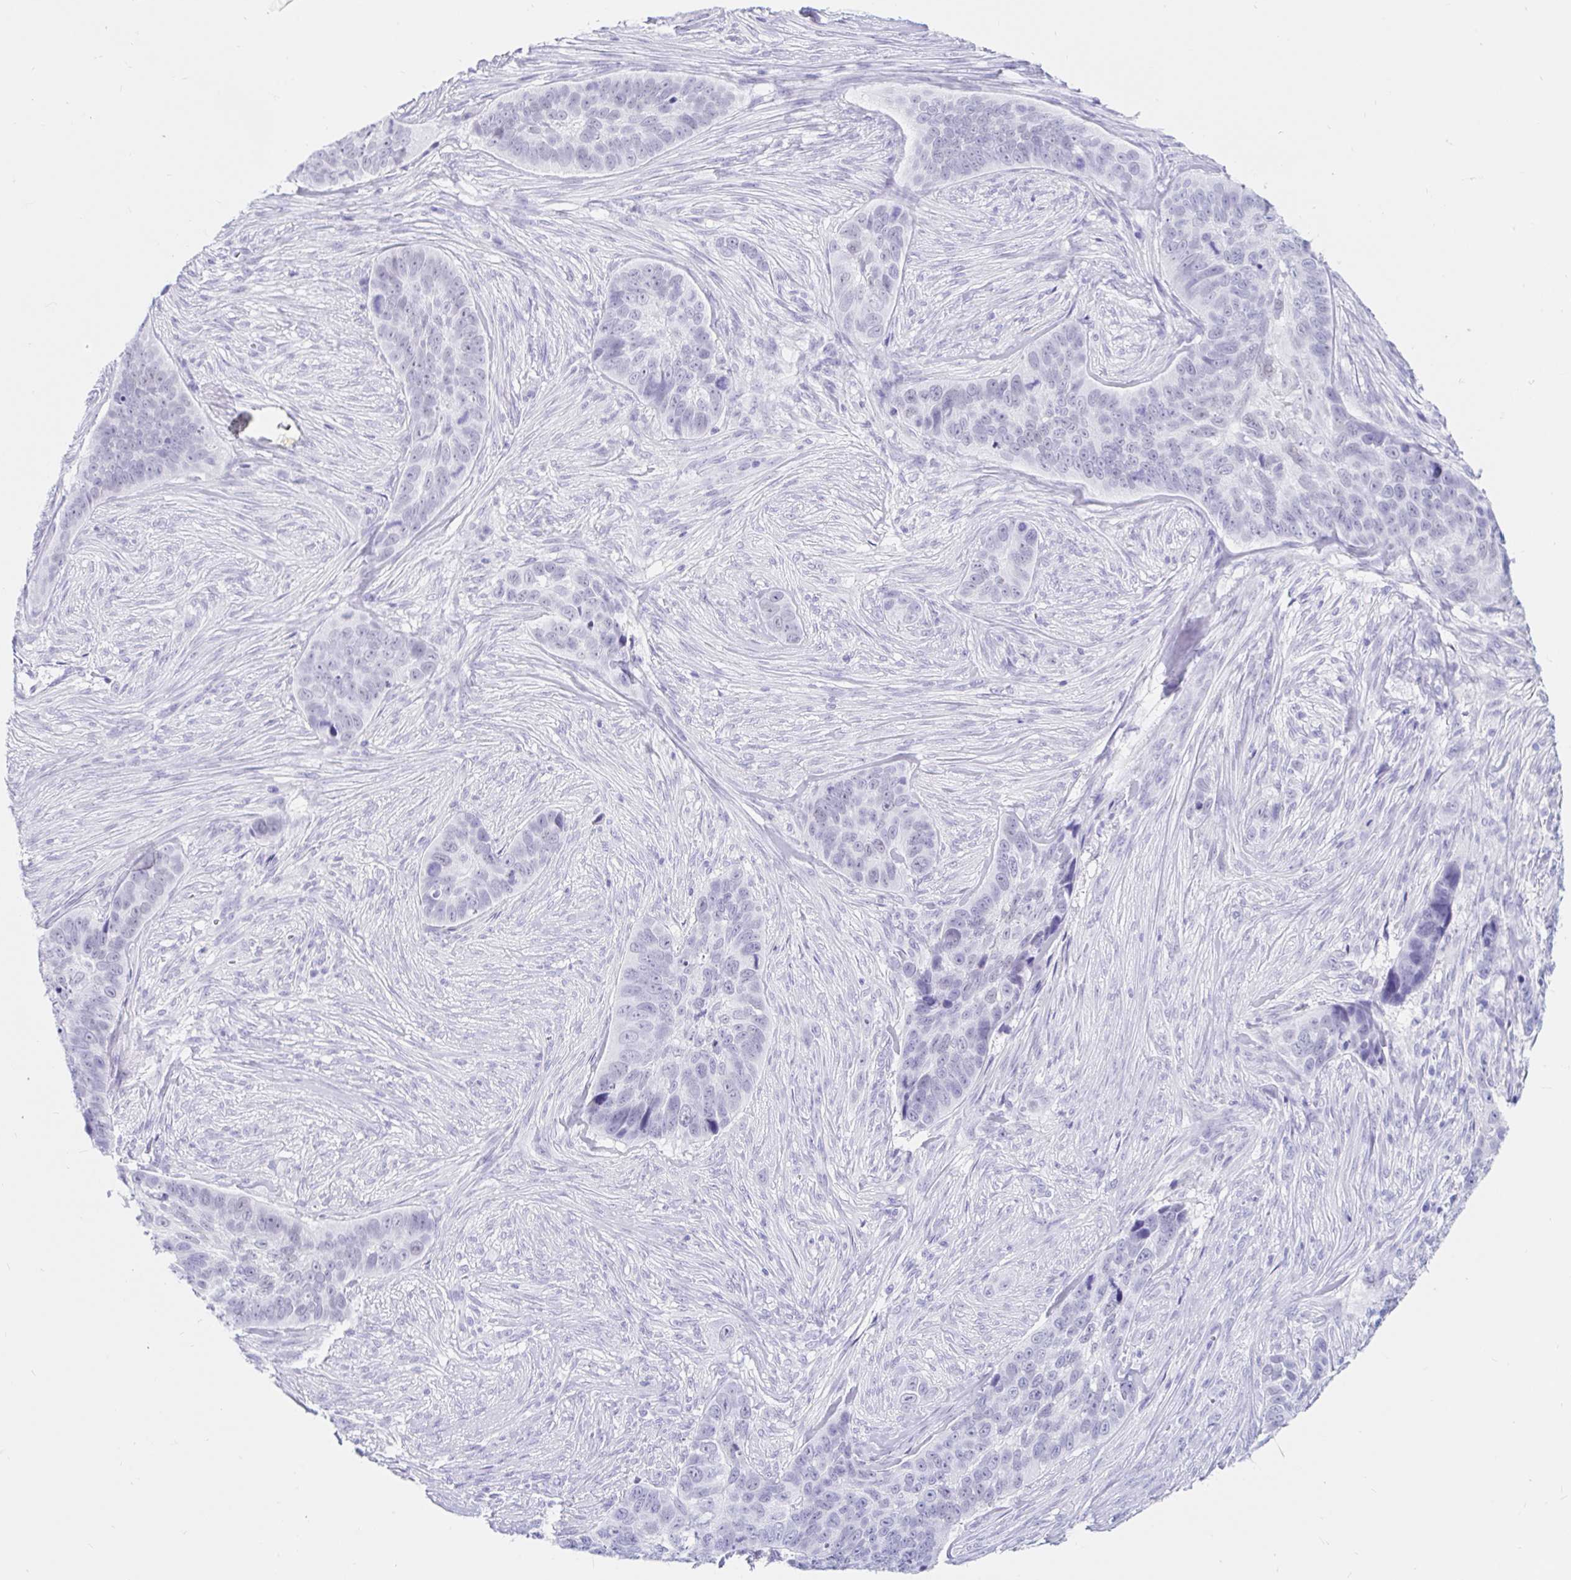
{"staining": {"intensity": "negative", "quantity": "none", "location": "none"}, "tissue": "skin cancer", "cell_type": "Tumor cells", "image_type": "cancer", "snomed": [{"axis": "morphology", "description": "Basal cell carcinoma"}, {"axis": "topography", "description": "Skin"}], "caption": "Protein analysis of skin basal cell carcinoma exhibits no significant staining in tumor cells. (DAB (3,3'-diaminobenzidine) IHC, high magnification).", "gene": "OR6T1", "patient": {"sex": "female", "age": 82}}